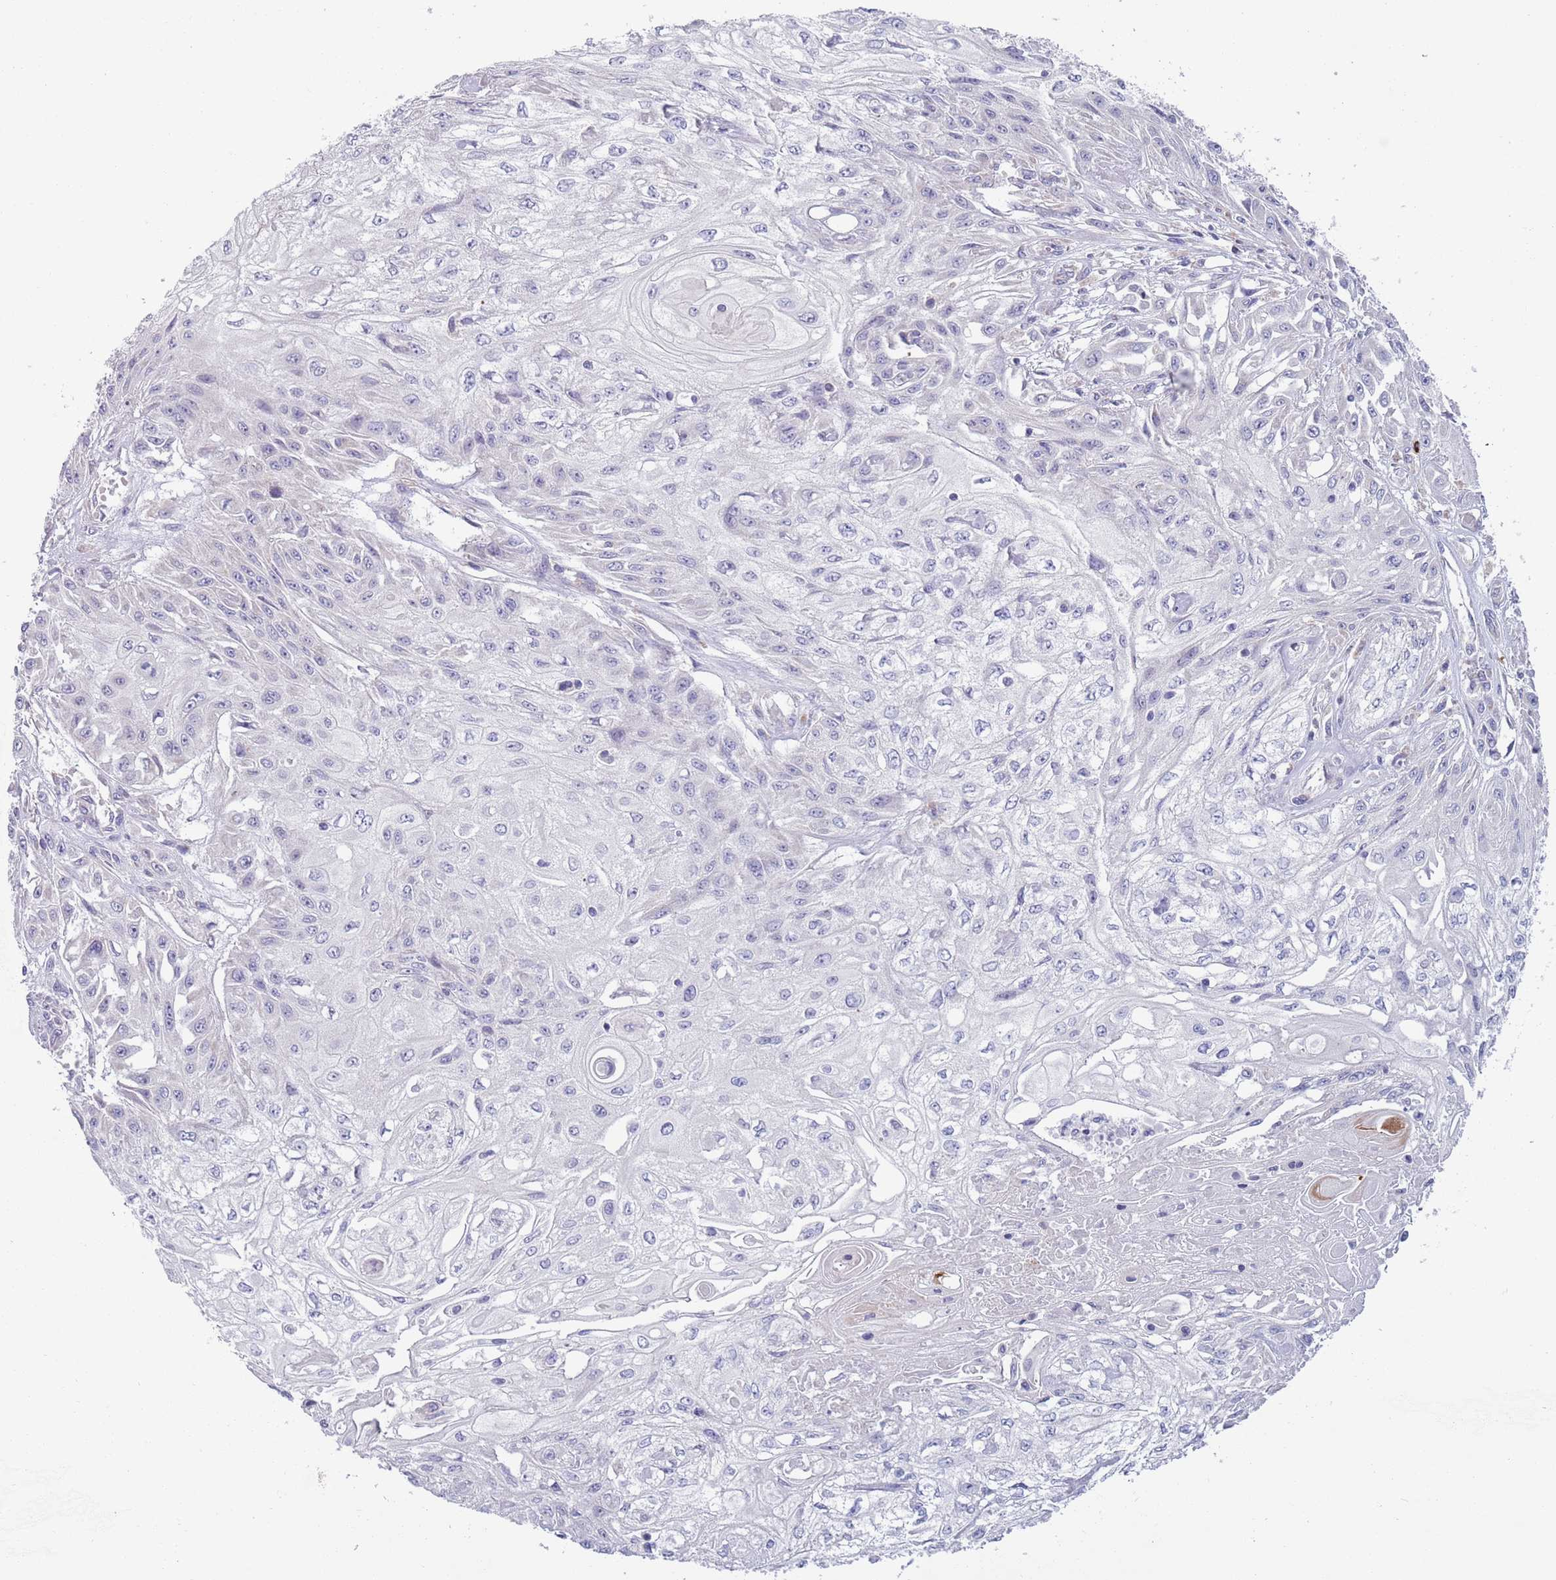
{"staining": {"intensity": "negative", "quantity": "none", "location": "none"}, "tissue": "skin cancer", "cell_type": "Tumor cells", "image_type": "cancer", "snomed": [{"axis": "morphology", "description": "Squamous cell carcinoma, NOS"}, {"axis": "morphology", "description": "Squamous cell carcinoma, metastatic, NOS"}, {"axis": "topography", "description": "Skin"}, {"axis": "topography", "description": "Lymph node"}], "caption": "There is no significant staining in tumor cells of skin metastatic squamous cell carcinoma.", "gene": "LTB", "patient": {"sex": "male", "age": 75}}